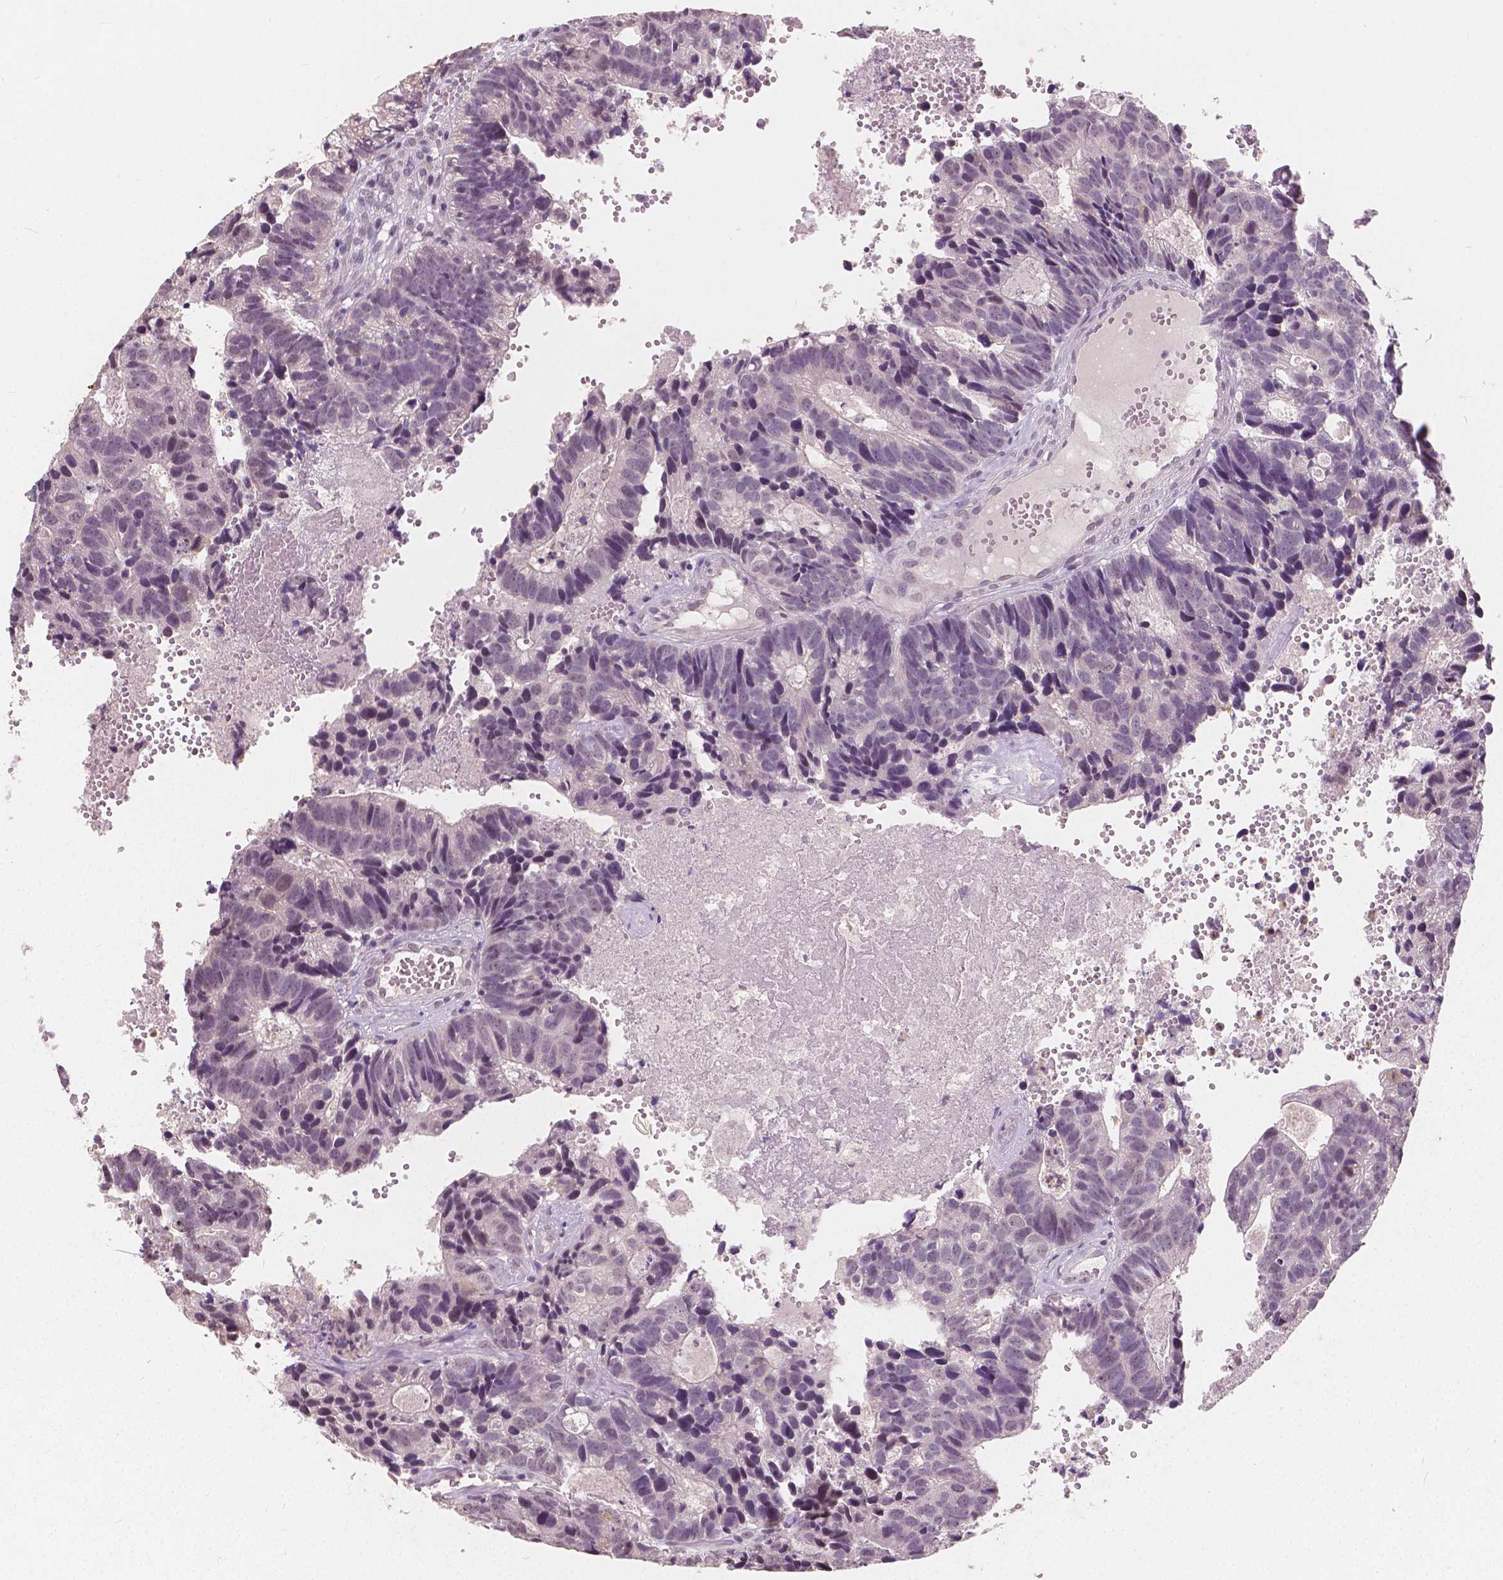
{"staining": {"intensity": "weak", "quantity": "<25%", "location": "nuclear"}, "tissue": "head and neck cancer", "cell_type": "Tumor cells", "image_type": "cancer", "snomed": [{"axis": "morphology", "description": "Adenocarcinoma, NOS"}, {"axis": "topography", "description": "Head-Neck"}], "caption": "Image shows no significant protein positivity in tumor cells of head and neck adenocarcinoma.", "gene": "NOLC1", "patient": {"sex": "male", "age": 62}}